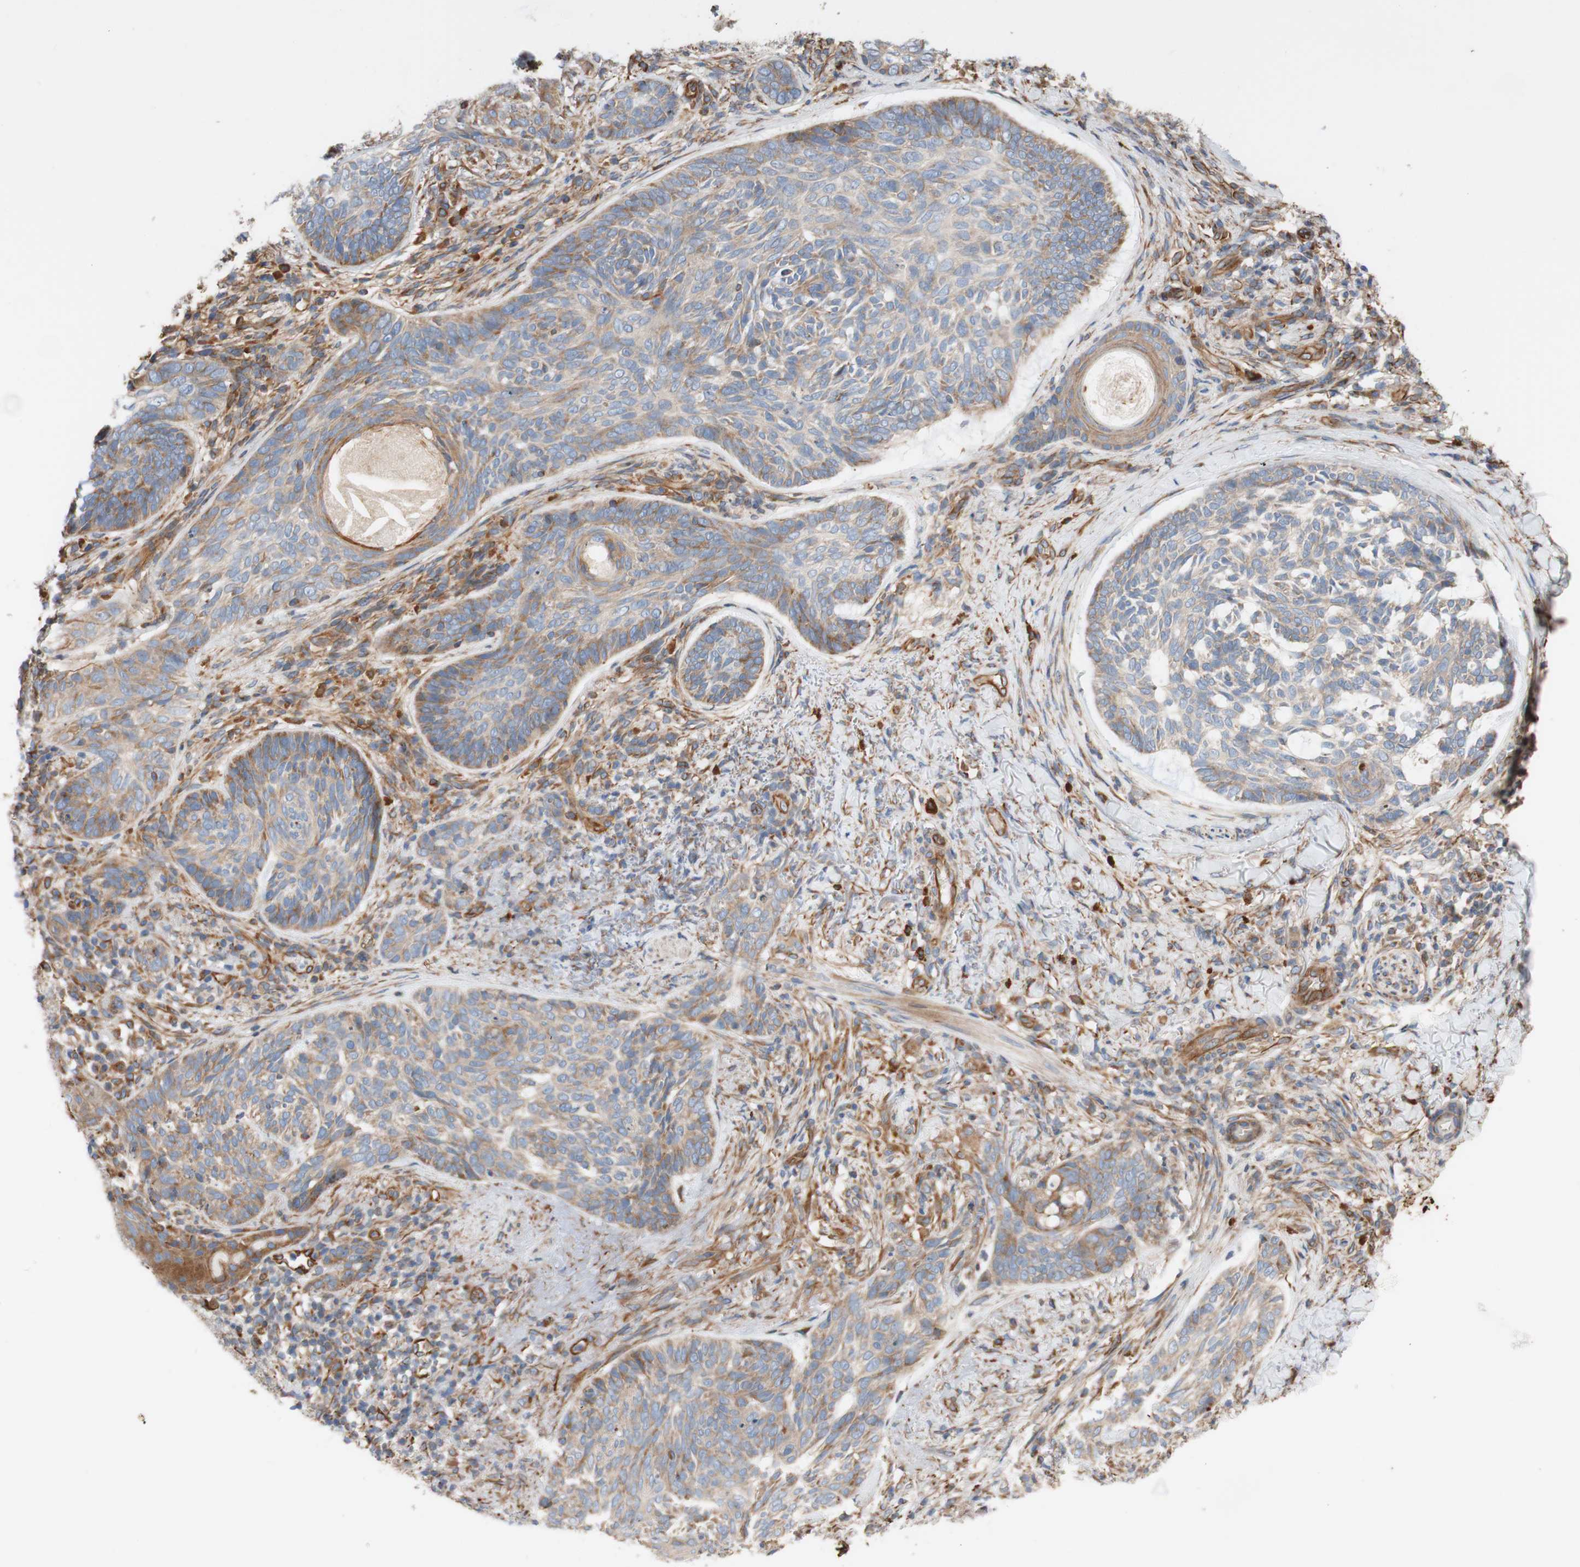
{"staining": {"intensity": "weak", "quantity": ">75%", "location": "cytoplasmic/membranous"}, "tissue": "skin cancer", "cell_type": "Tumor cells", "image_type": "cancer", "snomed": [{"axis": "morphology", "description": "Basal cell carcinoma"}, {"axis": "topography", "description": "Skin"}], "caption": "Skin cancer (basal cell carcinoma) tissue shows weak cytoplasmic/membranous expression in about >75% of tumor cells, visualized by immunohistochemistry.", "gene": "C1orf43", "patient": {"sex": "male", "age": 43}}